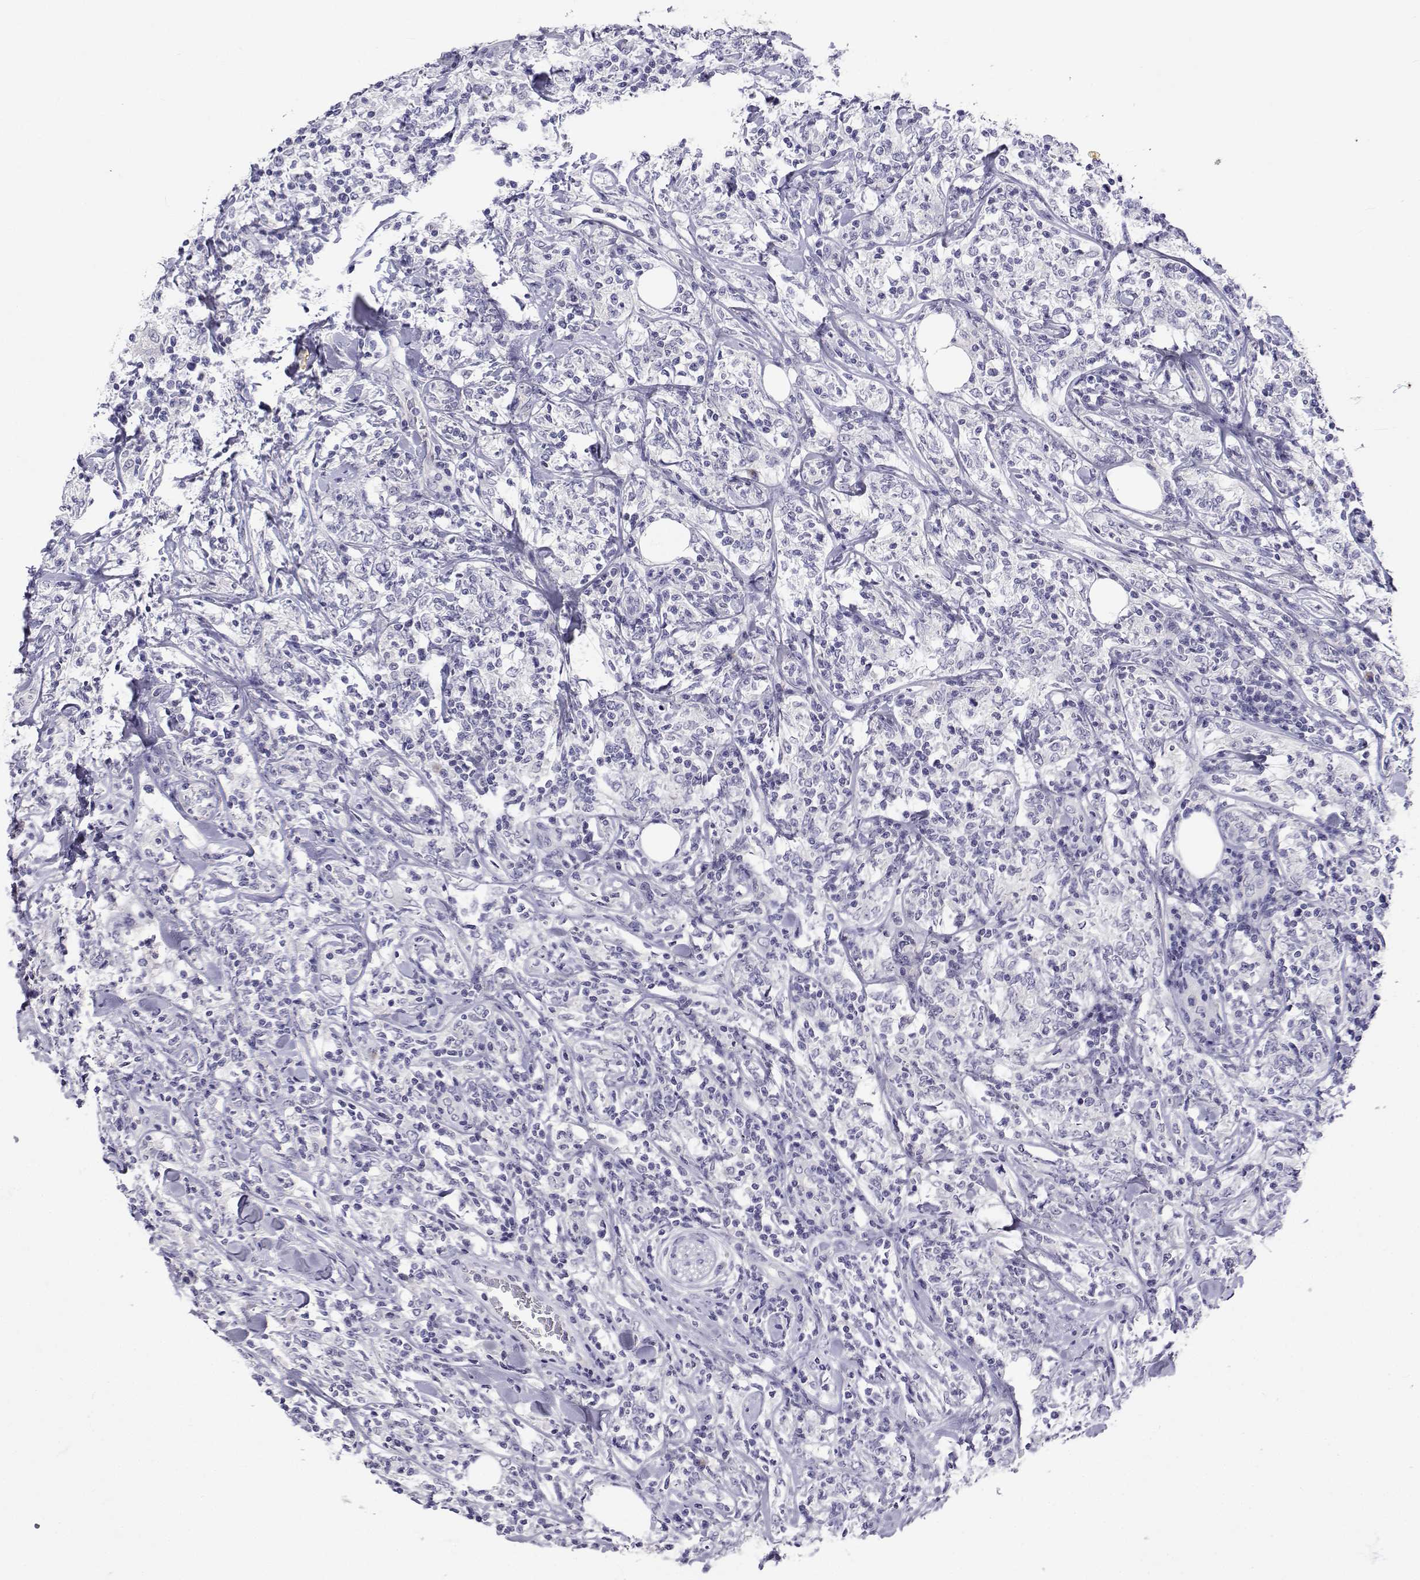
{"staining": {"intensity": "negative", "quantity": "none", "location": "none"}, "tissue": "lymphoma", "cell_type": "Tumor cells", "image_type": "cancer", "snomed": [{"axis": "morphology", "description": "Malignant lymphoma, non-Hodgkin's type, High grade"}, {"axis": "topography", "description": "Lymph node"}], "caption": "This is an IHC image of high-grade malignant lymphoma, non-Hodgkin's type. There is no staining in tumor cells.", "gene": "SLC6A3", "patient": {"sex": "female", "age": 84}}